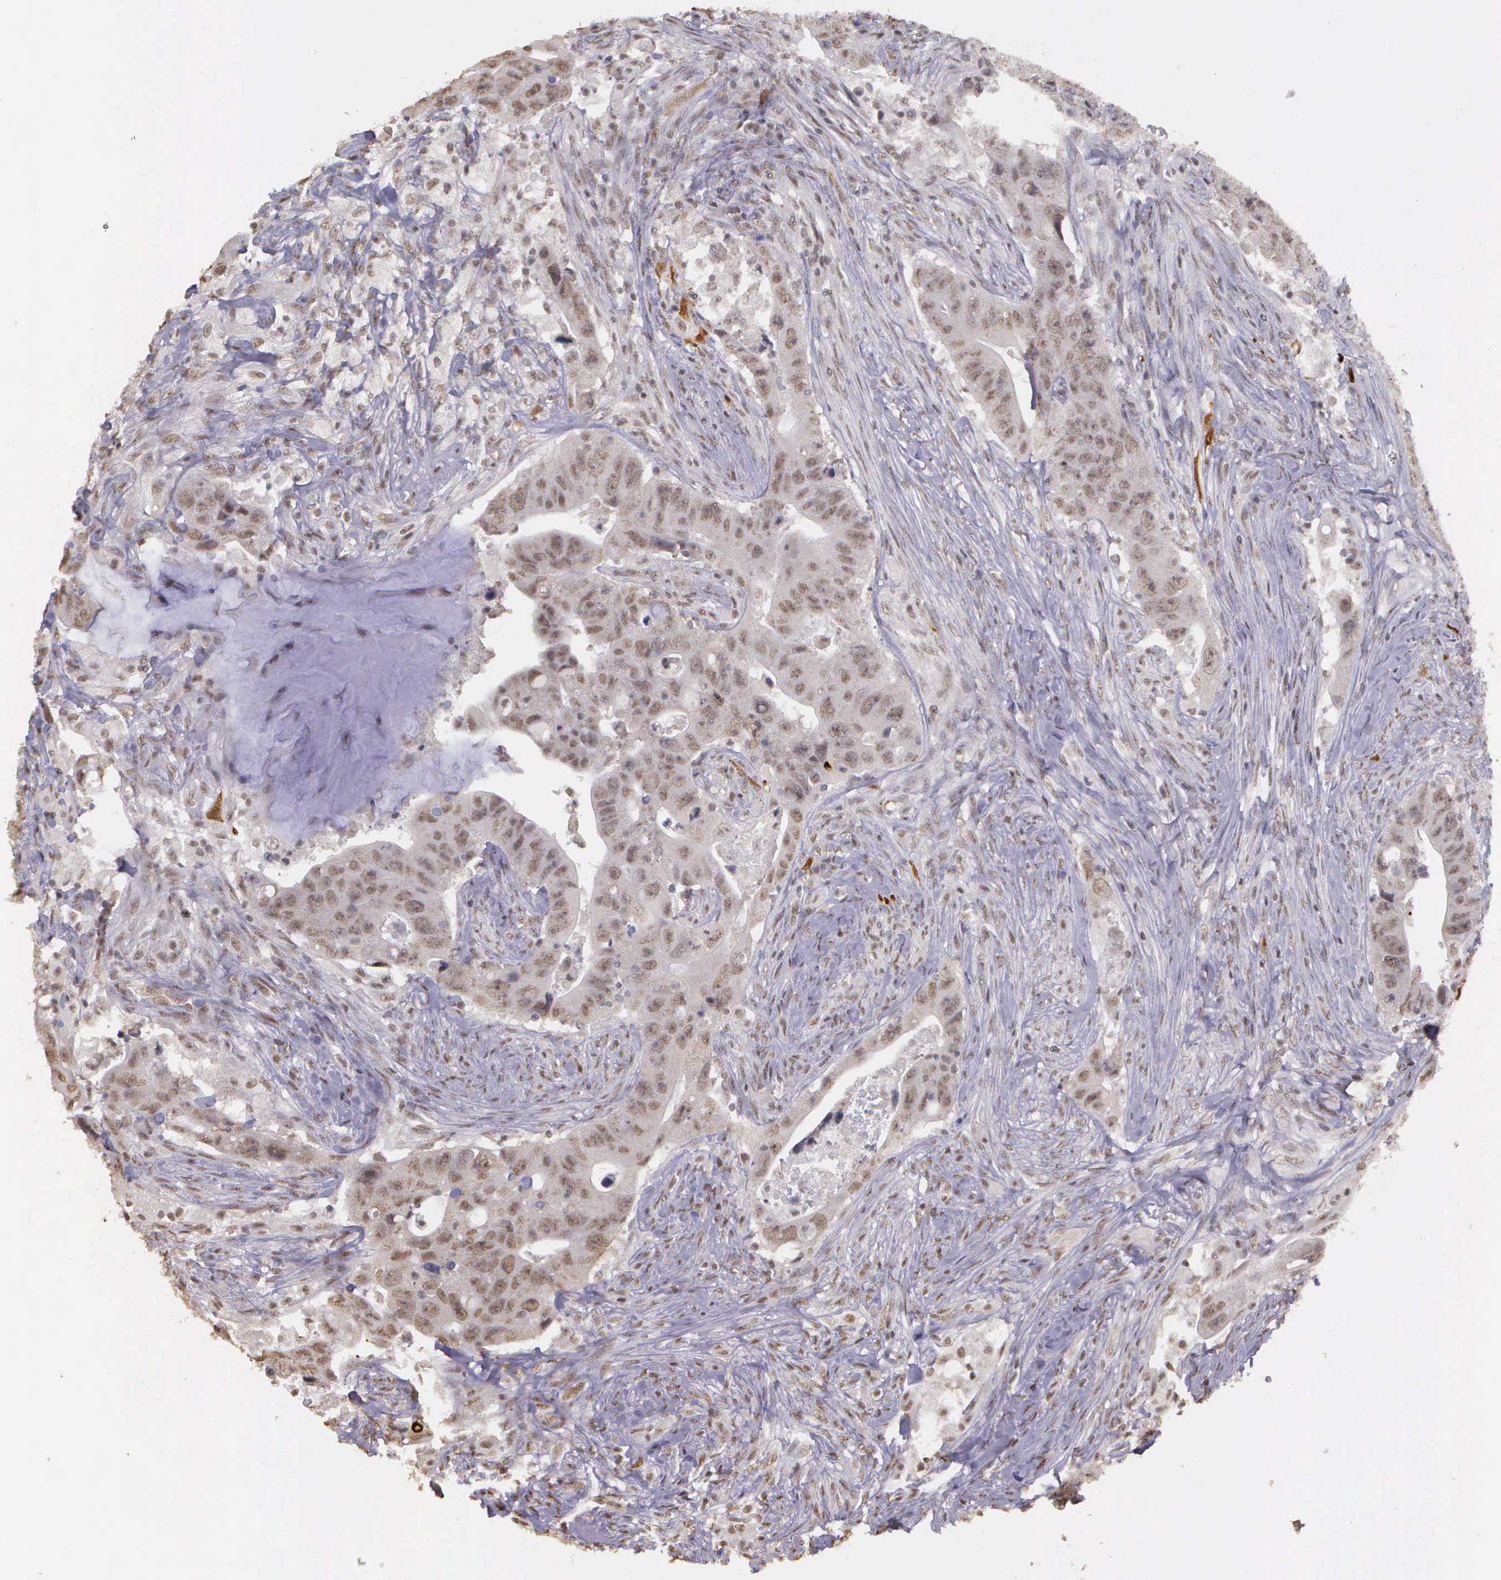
{"staining": {"intensity": "weak", "quantity": ">75%", "location": "nuclear"}, "tissue": "colorectal cancer", "cell_type": "Tumor cells", "image_type": "cancer", "snomed": [{"axis": "morphology", "description": "Adenocarcinoma, NOS"}, {"axis": "topography", "description": "Rectum"}], "caption": "Colorectal adenocarcinoma stained for a protein exhibits weak nuclear positivity in tumor cells.", "gene": "ARMCX5", "patient": {"sex": "female", "age": 71}}